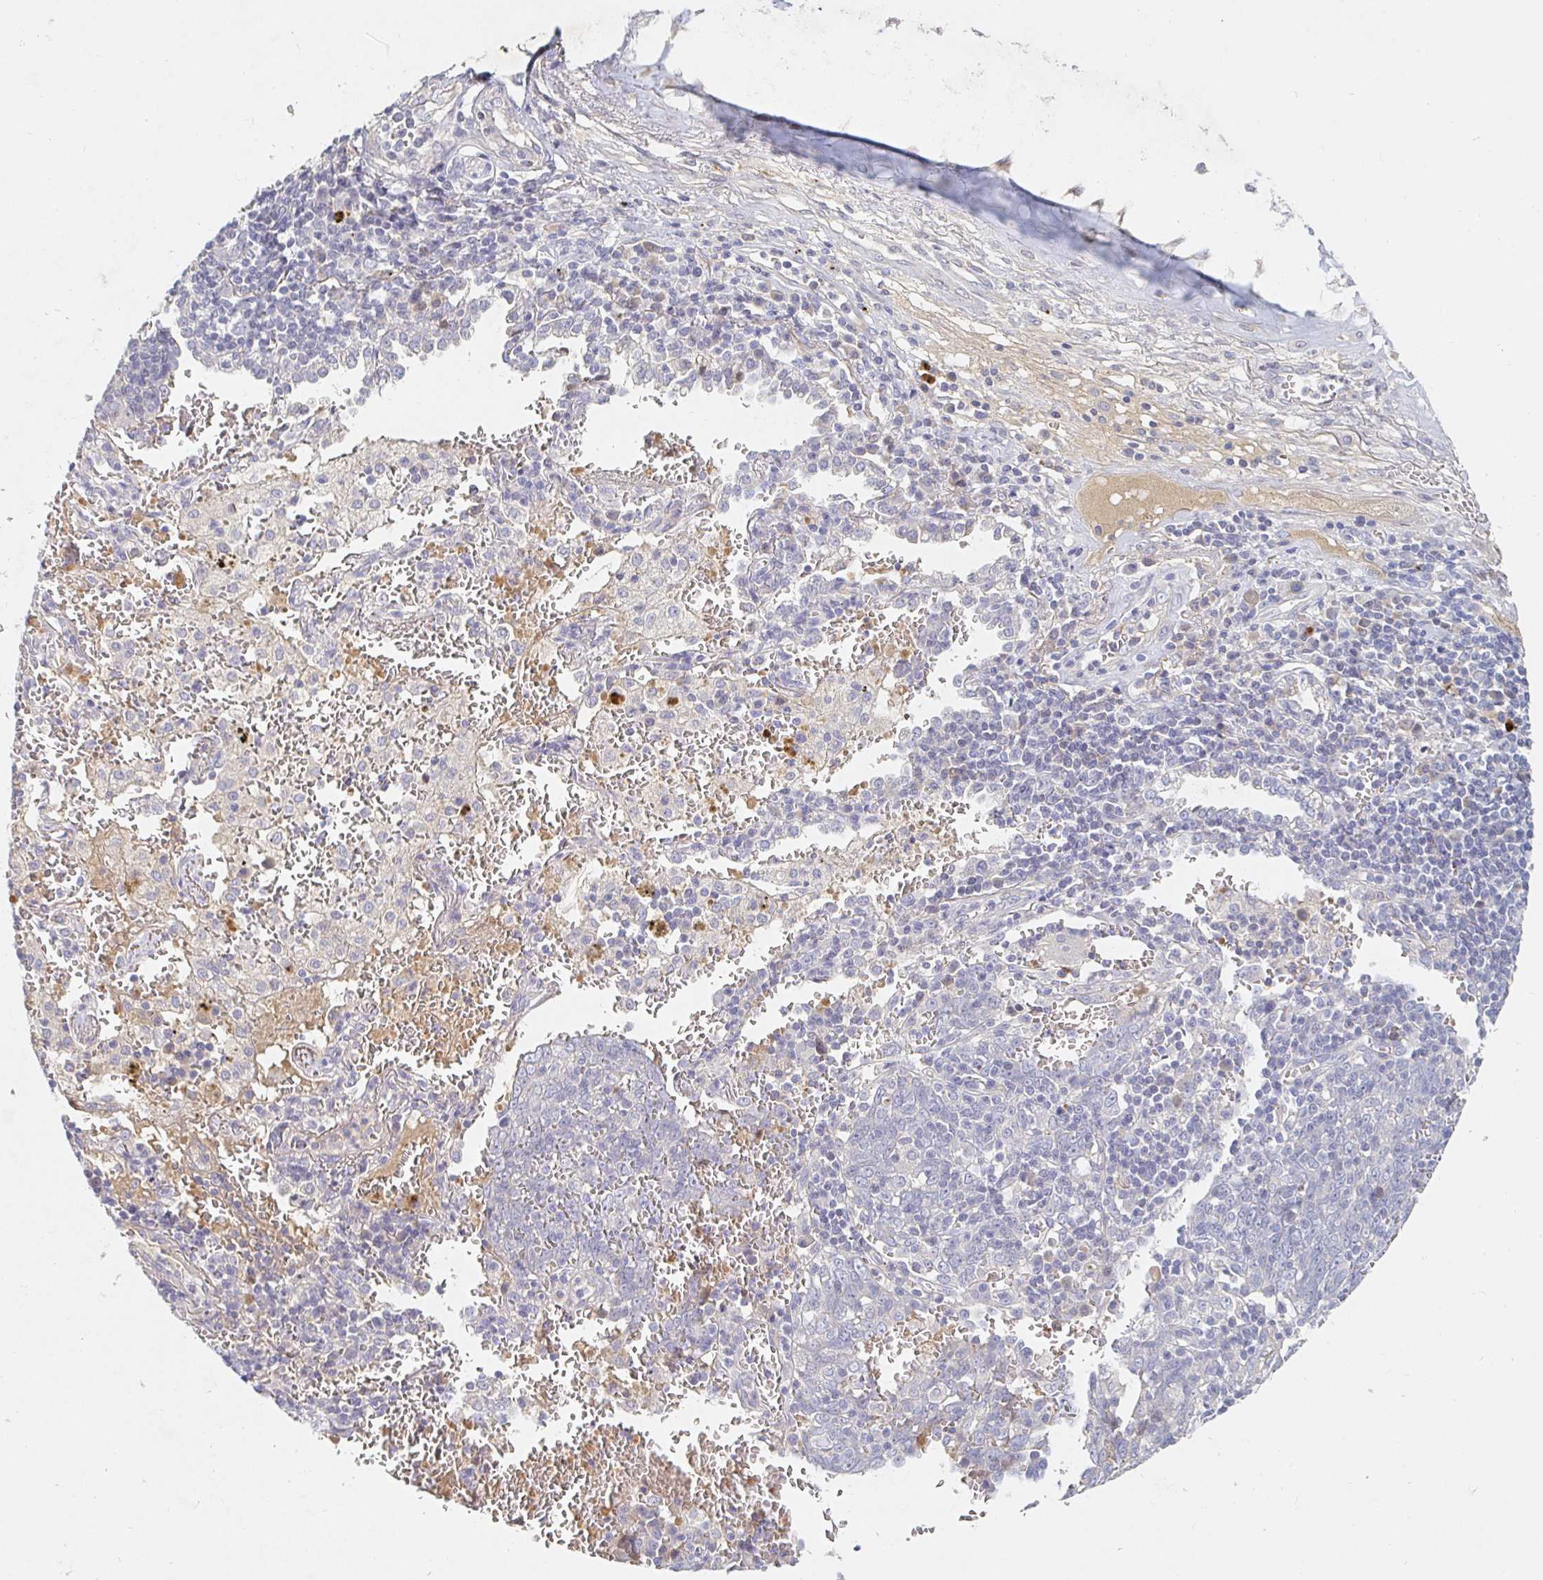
{"staining": {"intensity": "negative", "quantity": "none", "location": "none"}, "tissue": "lung cancer", "cell_type": "Tumor cells", "image_type": "cancer", "snomed": [{"axis": "morphology", "description": "Squamous cell carcinoma, NOS"}, {"axis": "topography", "description": "Lung"}], "caption": "High magnification brightfield microscopy of lung squamous cell carcinoma stained with DAB (brown) and counterstained with hematoxylin (blue): tumor cells show no significant positivity.", "gene": "NME9", "patient": {"sex": "female", "age": 72}}